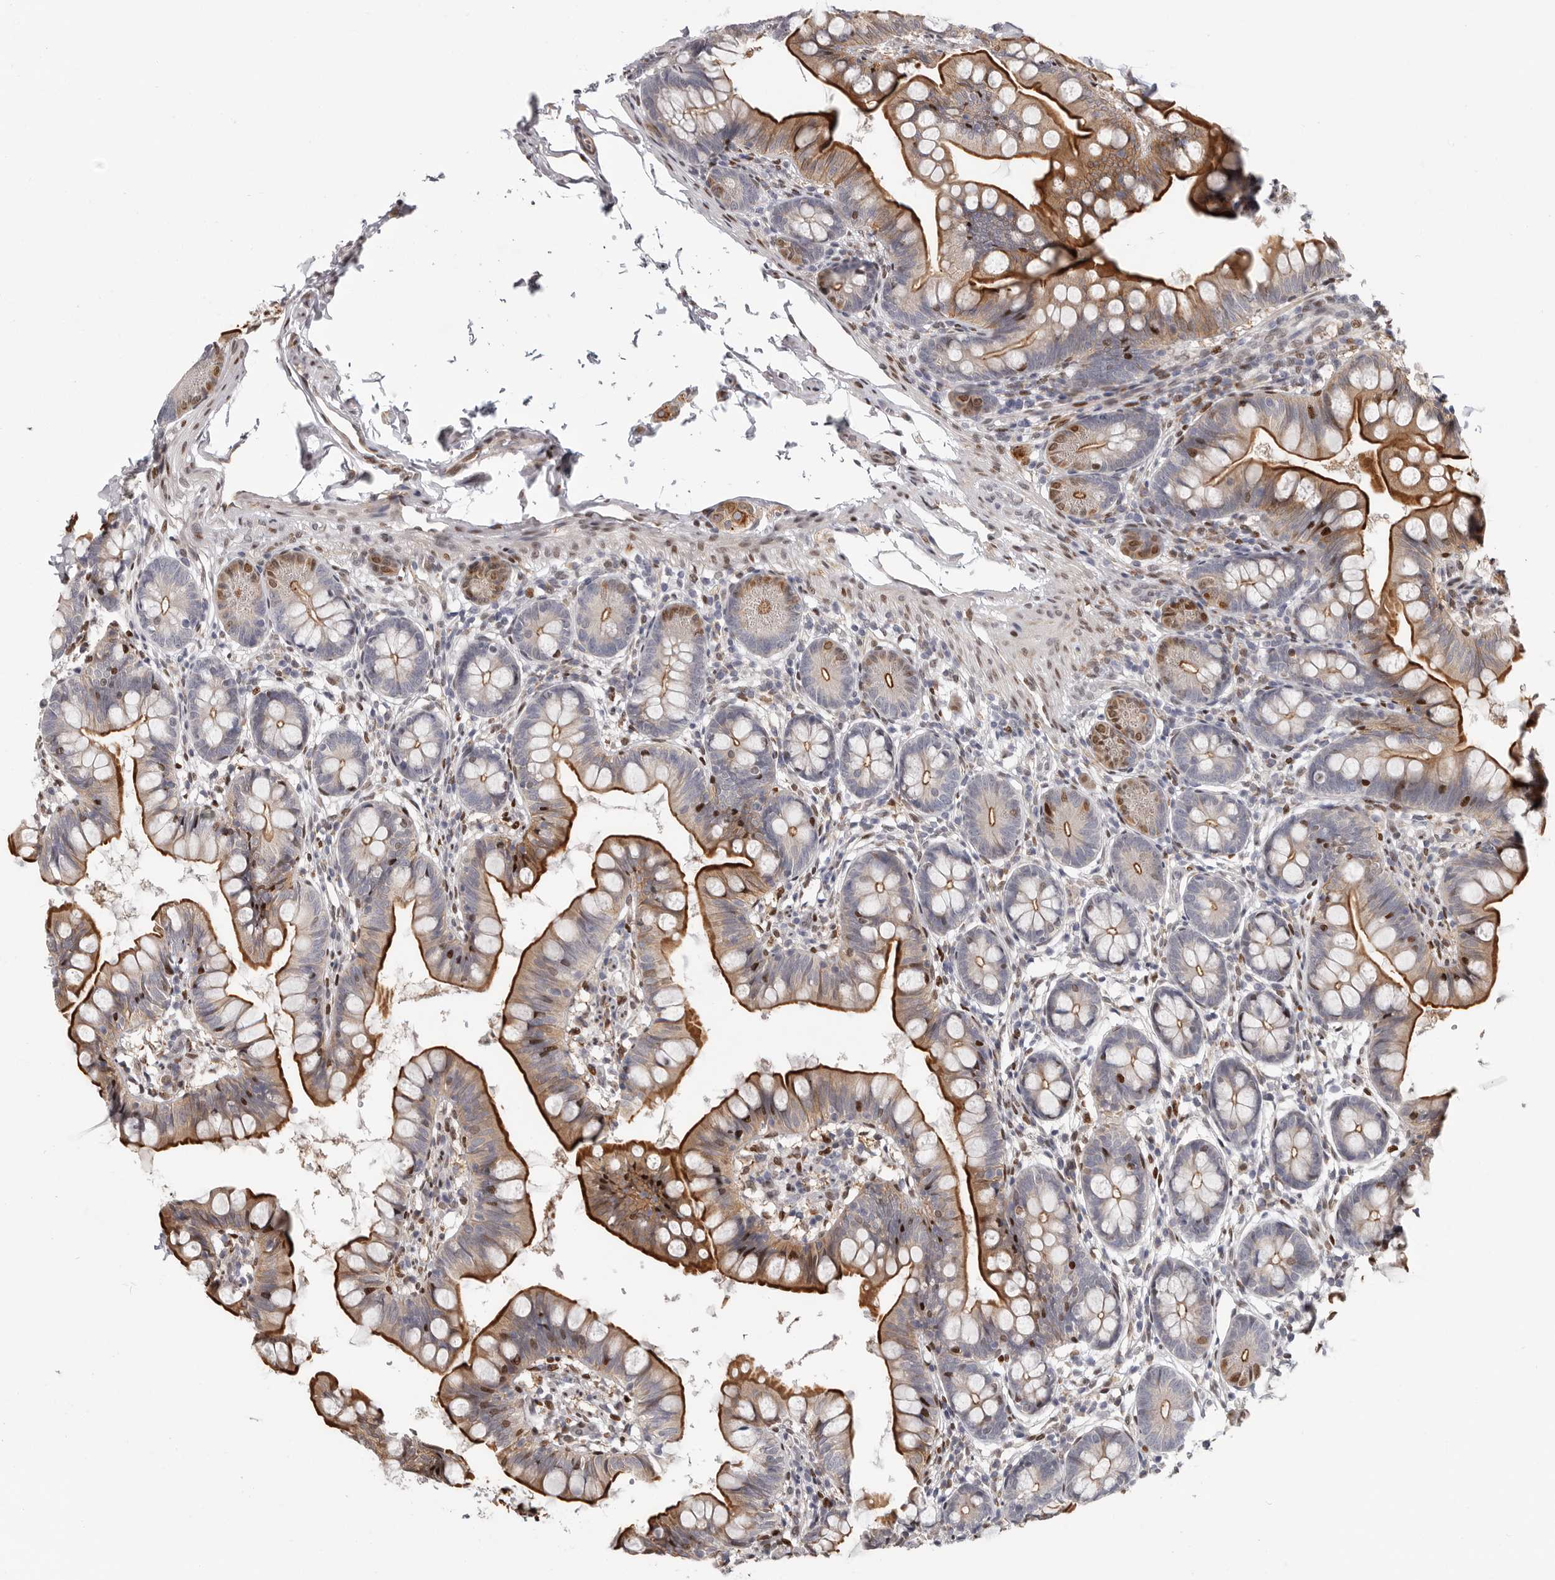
{"staining": {"intensity": "strong", "quantity": "25%-75%", "location": "cytoplasmic/membranous,nuclear"}, "tissue": "small intestine", "cell_type": "Glandular cells", "image_type": "normal", "snomed": [{"axis": "morphology", "description": "Normal tissue, NOS"}, {"axis": "topography", "description": "Small intestine"}], "caption": "Small intestine stained for a protein (brown) demonstrates strong cytoplasmic/membranous,nuclear positive positivity in about 25%-75% of glandular cells.", "gene": "SRP19", "patient": {"sex": "male", "age": 7}}